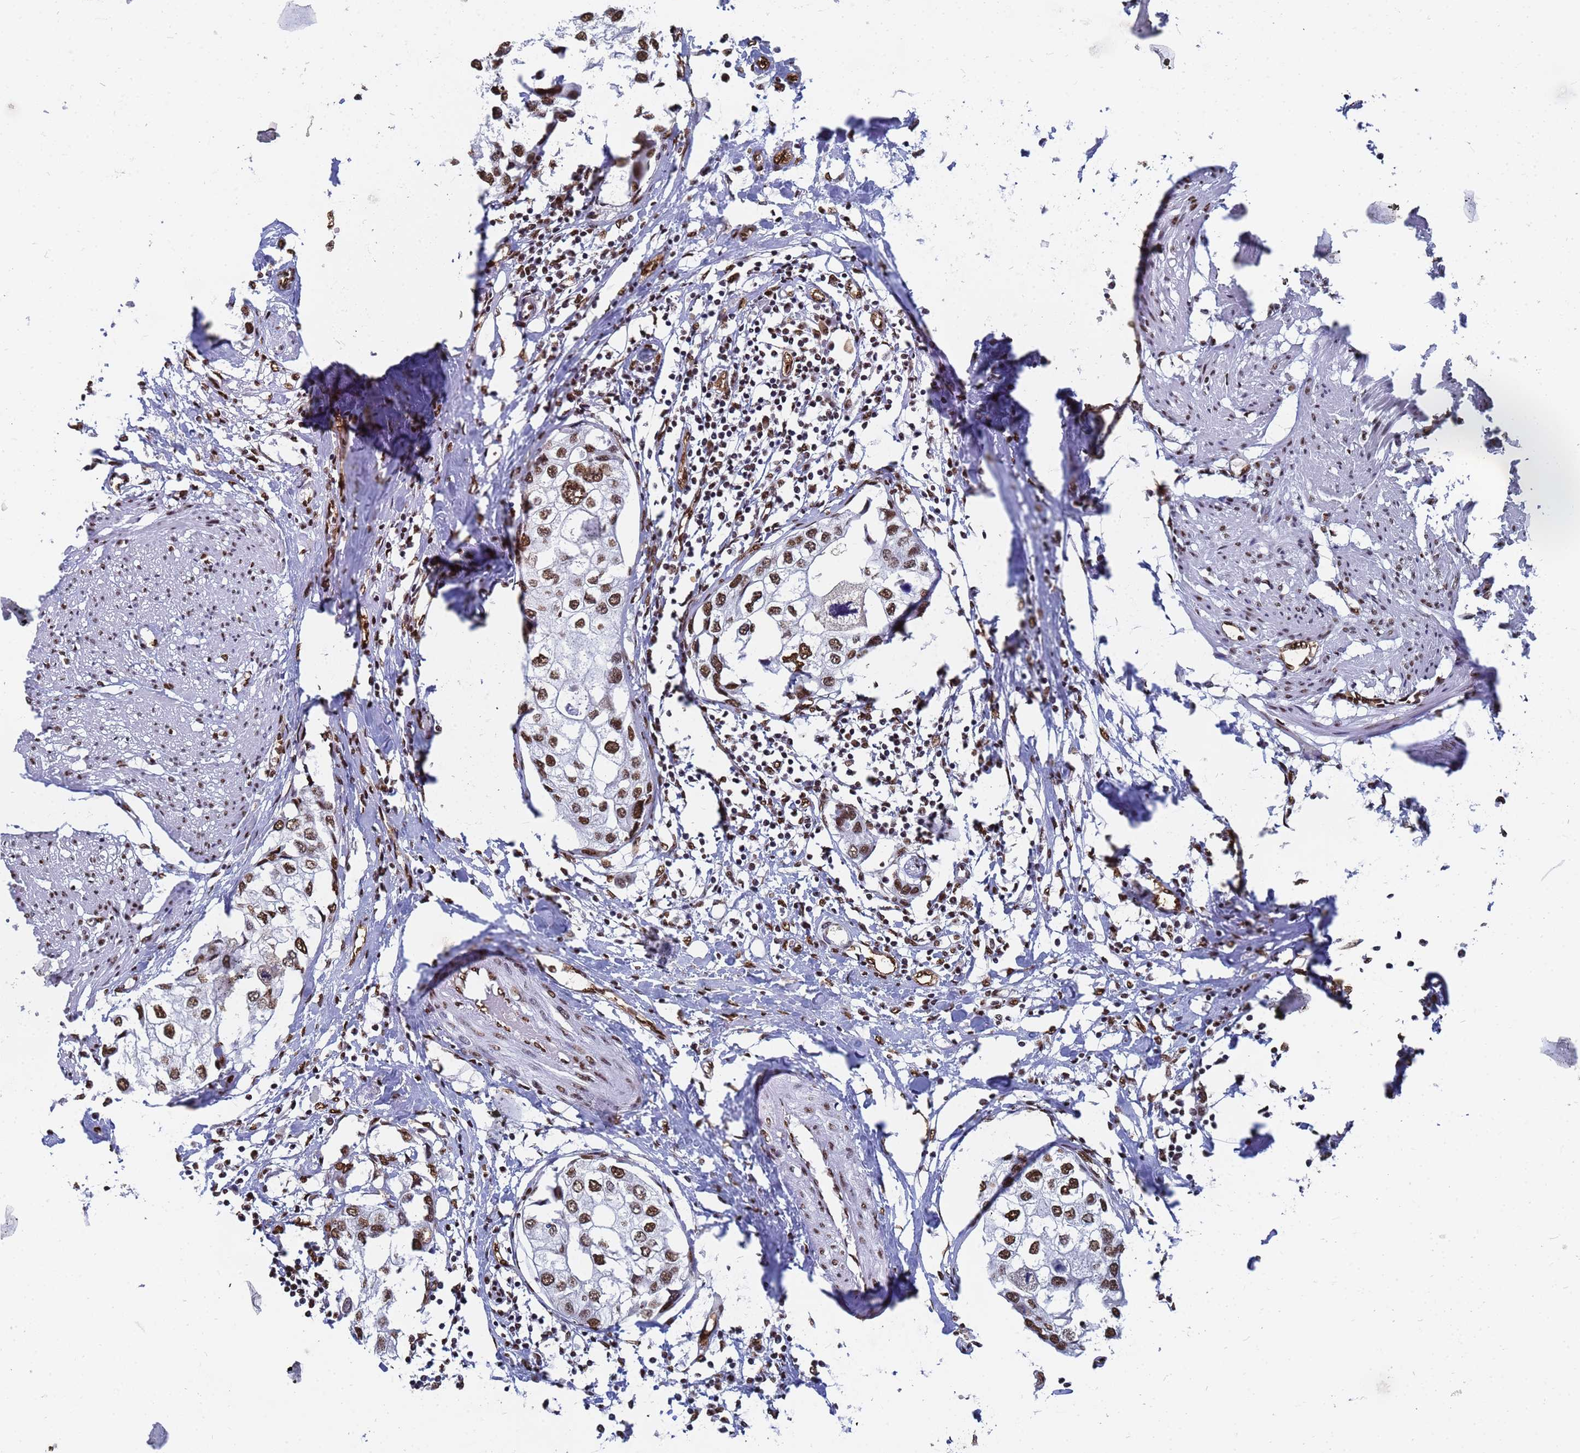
{"staining": {"intensity": "strong", "quantity": ">75%", "location": "nuclear"}, "tissue": "urothelial cancer", "cell_type": "Tumor cells", "image_type": "cancer", "snomed": [{"axis": "morphology", "description": "Urothelial carcinoma, High grade"}, {"axis": "topography", "description": "Urinary bladder"}], "caption": "High-grade urothelial carcinoma stained with DAB (3,3'-diaminobenzidine) immunohistochemistry demonstrates high levels of strong nuclear expression in about >75% of tumor cells.", "gene": "RAVER2", "patient": {"sex": "male", "age": 64}}